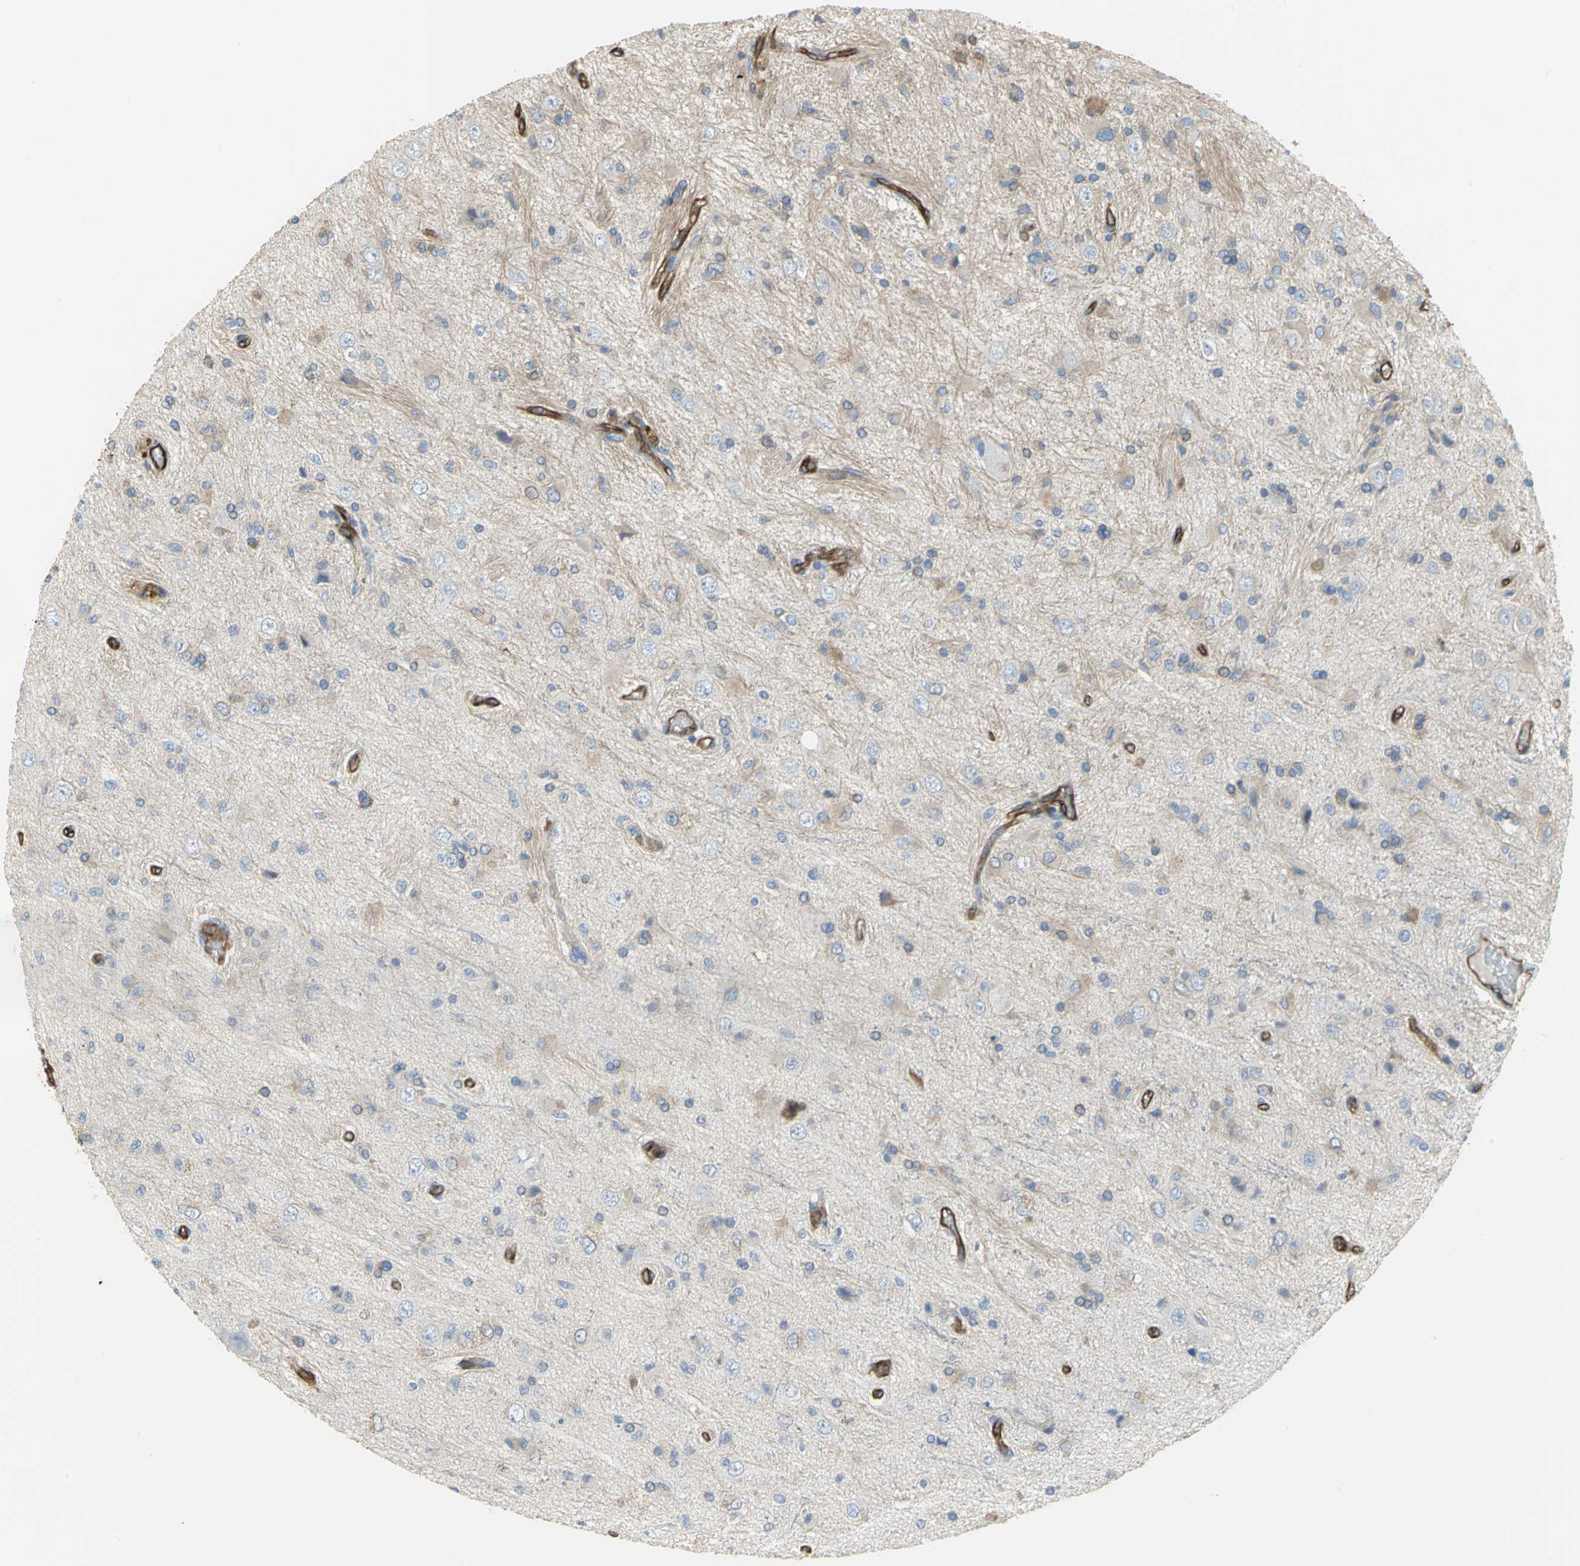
{"staining": {"intensity": "moderate", "quantity": "25%-75%", "location": "cytoplasmic/membranous"}, "tissue": "glioma", "cell_type": "Tumor cells", "image_type": "cancer", "snomed": [{"axis": "morphology", "description": "Glioma, malignant, High grade"}, {"axis": "topography", "description": "Brain"}], "caption": "The histopathology image reveals a brown stain indicating the presence of a protein in the cytoplasmic/membranous of tumor cells in malignant high-grade glioma. Immunohistochemistry stains the protein of interest in brown and the nuclei are stained blue.", "gene": "FLNB", "patient": {"sex": "male", "age": 47}}